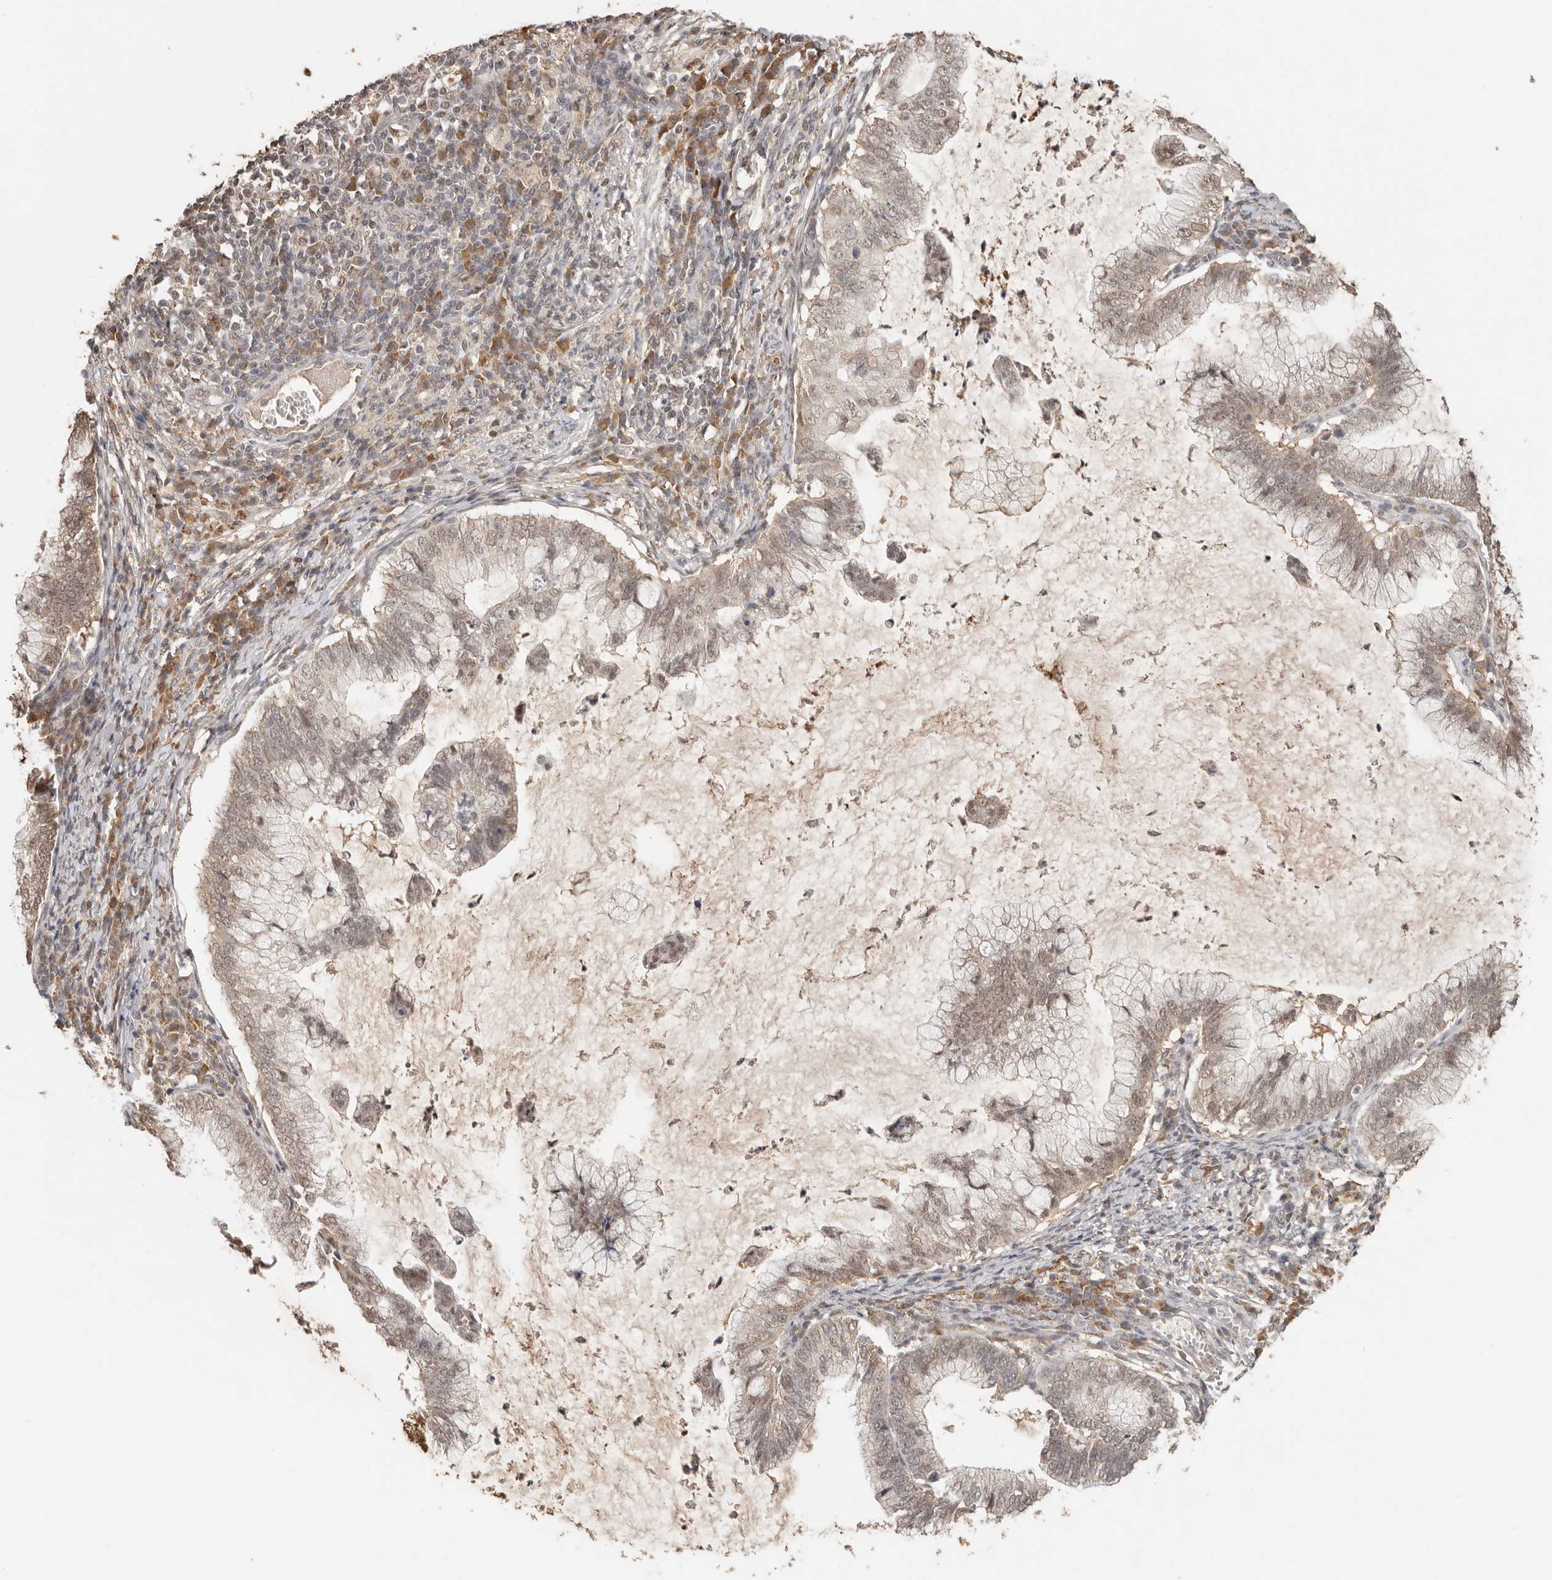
{"staining": {"intensity": "weak", "quantity": "25%-75%", "location": "cytoplasmic/membranous,nuclear"}, "tissue": "cervical cancer", "cell_type": "Tumor cells", "image_type": "cancer", "snomed": [{"axis": "morphology", "description": "Adenocarcinoma, NOS"}, {"axis": "topography", "description": "Cervix"}], "caption": "IHC image of neoplastic tissue: cervical cancer stained using IHC reveals low levels of weak protein expression localized specifically in the cytoplasmic/membranous and nuclear of tumor cells, appearing as a cytoplasmic/membranous and nuclear brown color.", "gene": "SEC14L1", "patient": {"sex": "female", "age": 36}}